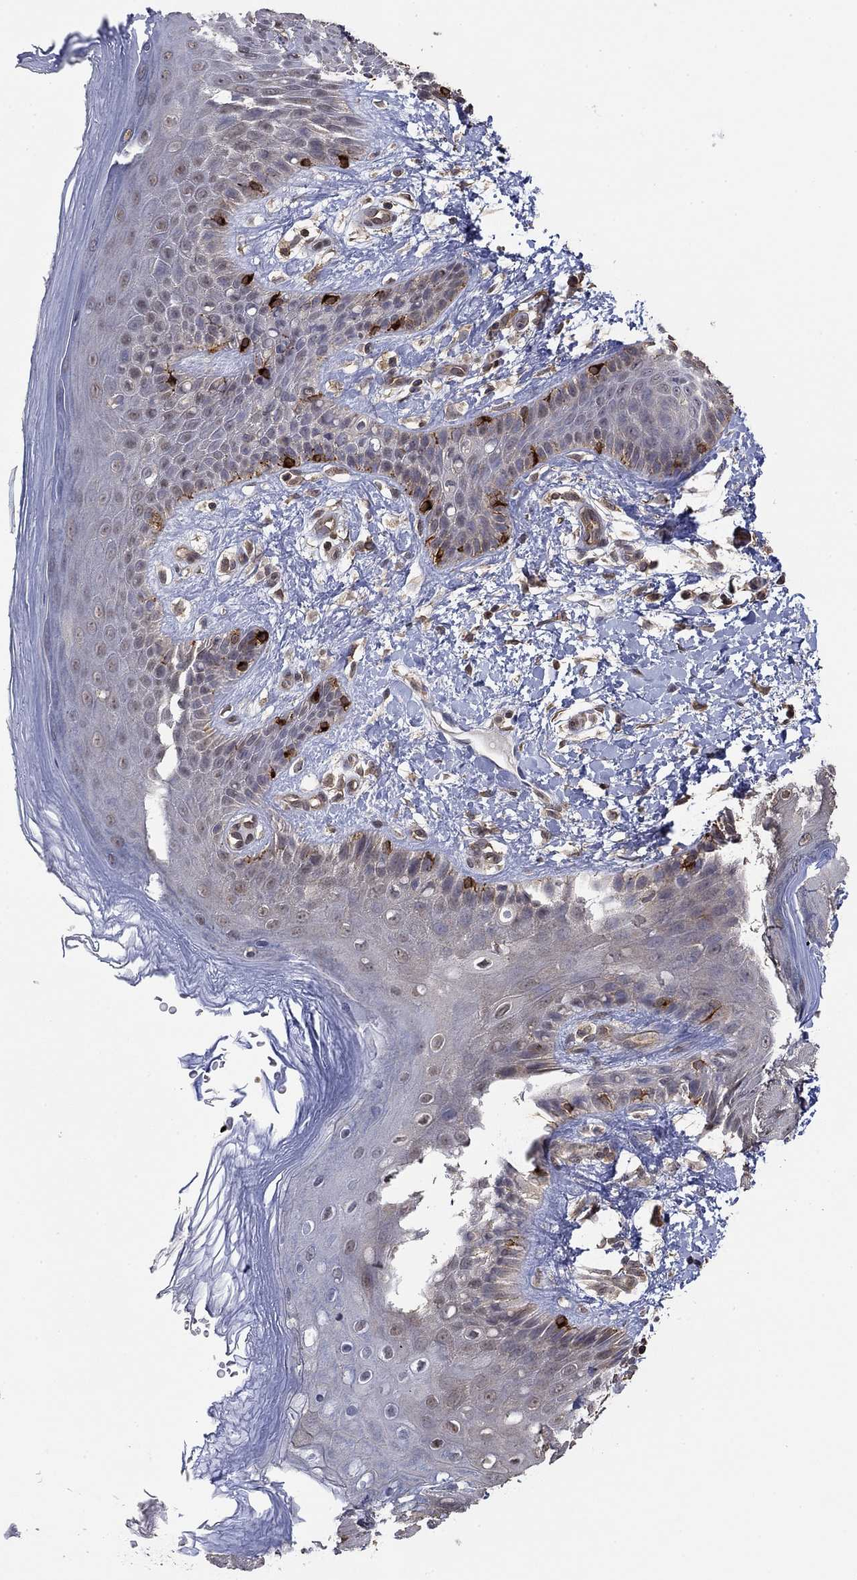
{"staining": {"intensity": "strong", "quantity": "<25%", "location": "cytoplasmic/membranous"}, "tissue": "skin", "cell_type": "Epidermal cells", "image_type": "normal", "snomed": [{"axis": "morphology", "description": "Normal tissue, NOS"}, {"axis": "topography", "description": "Anal"}], "caption": "High-power microscopy captured an IHC histopathology image of unremarkable skin, revealing strong cytoplasmic/membranous expression in about <25% of epidermal cells.", "gene": "RNF114", "patient": {"sex": "male", "age": 36}}